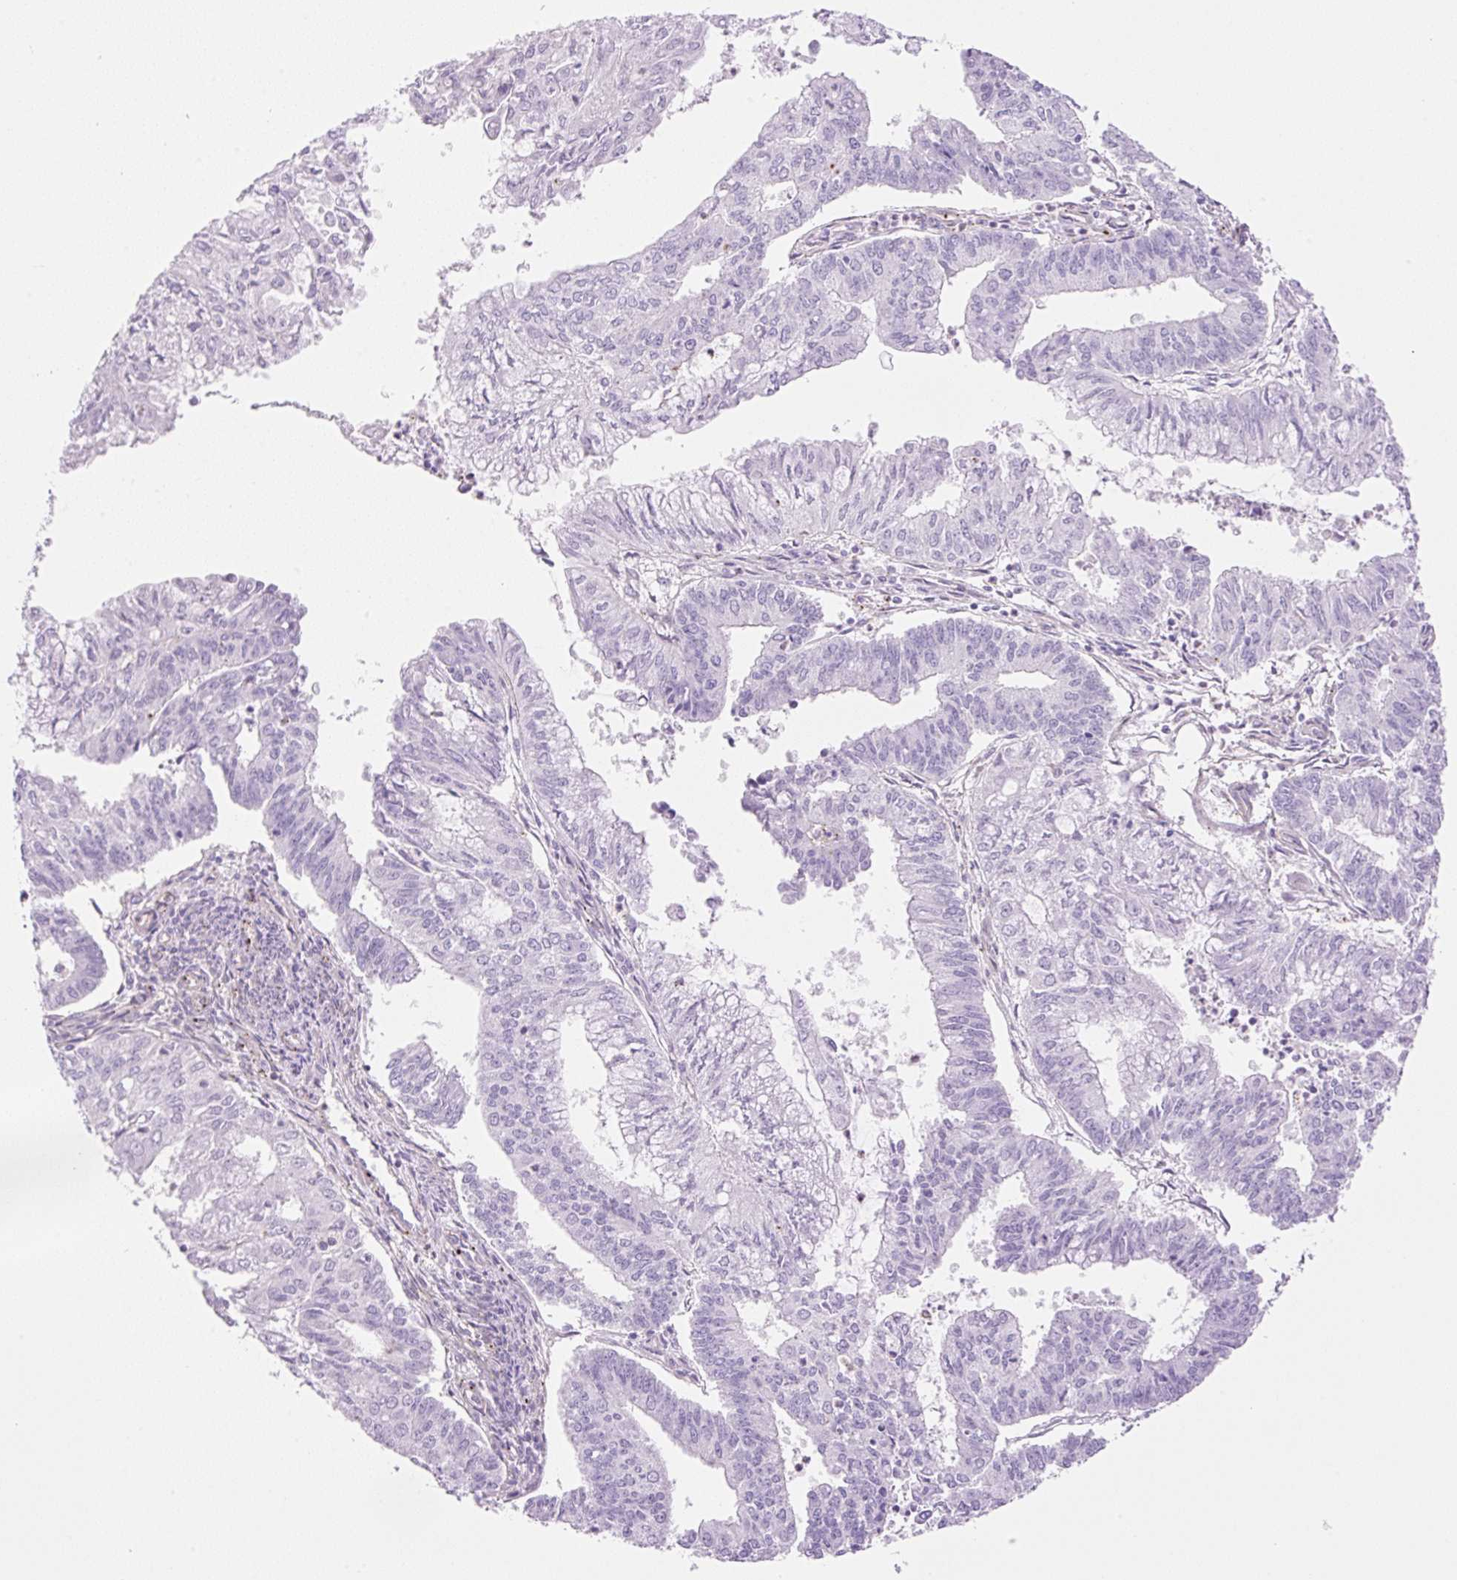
{"staining": {"intensity": "negative", "quantity": "none", "location": "none"}, "tissue": "endometrial cancer", "cell_type": "Tumor cells", "image_type": "cancer", "snomed": [{"axis": "morphology", "description": "Adenocarcinoma, NOS"}, {"axis": "topography", "description": "Endometrium"}], "caption": "Endometrial adenocarcinoma was stained to show a protein in brown. There is no significant staining in tumor cells.", "gene": "EHD3", "patient": {"sex": "female", "age": 61}}